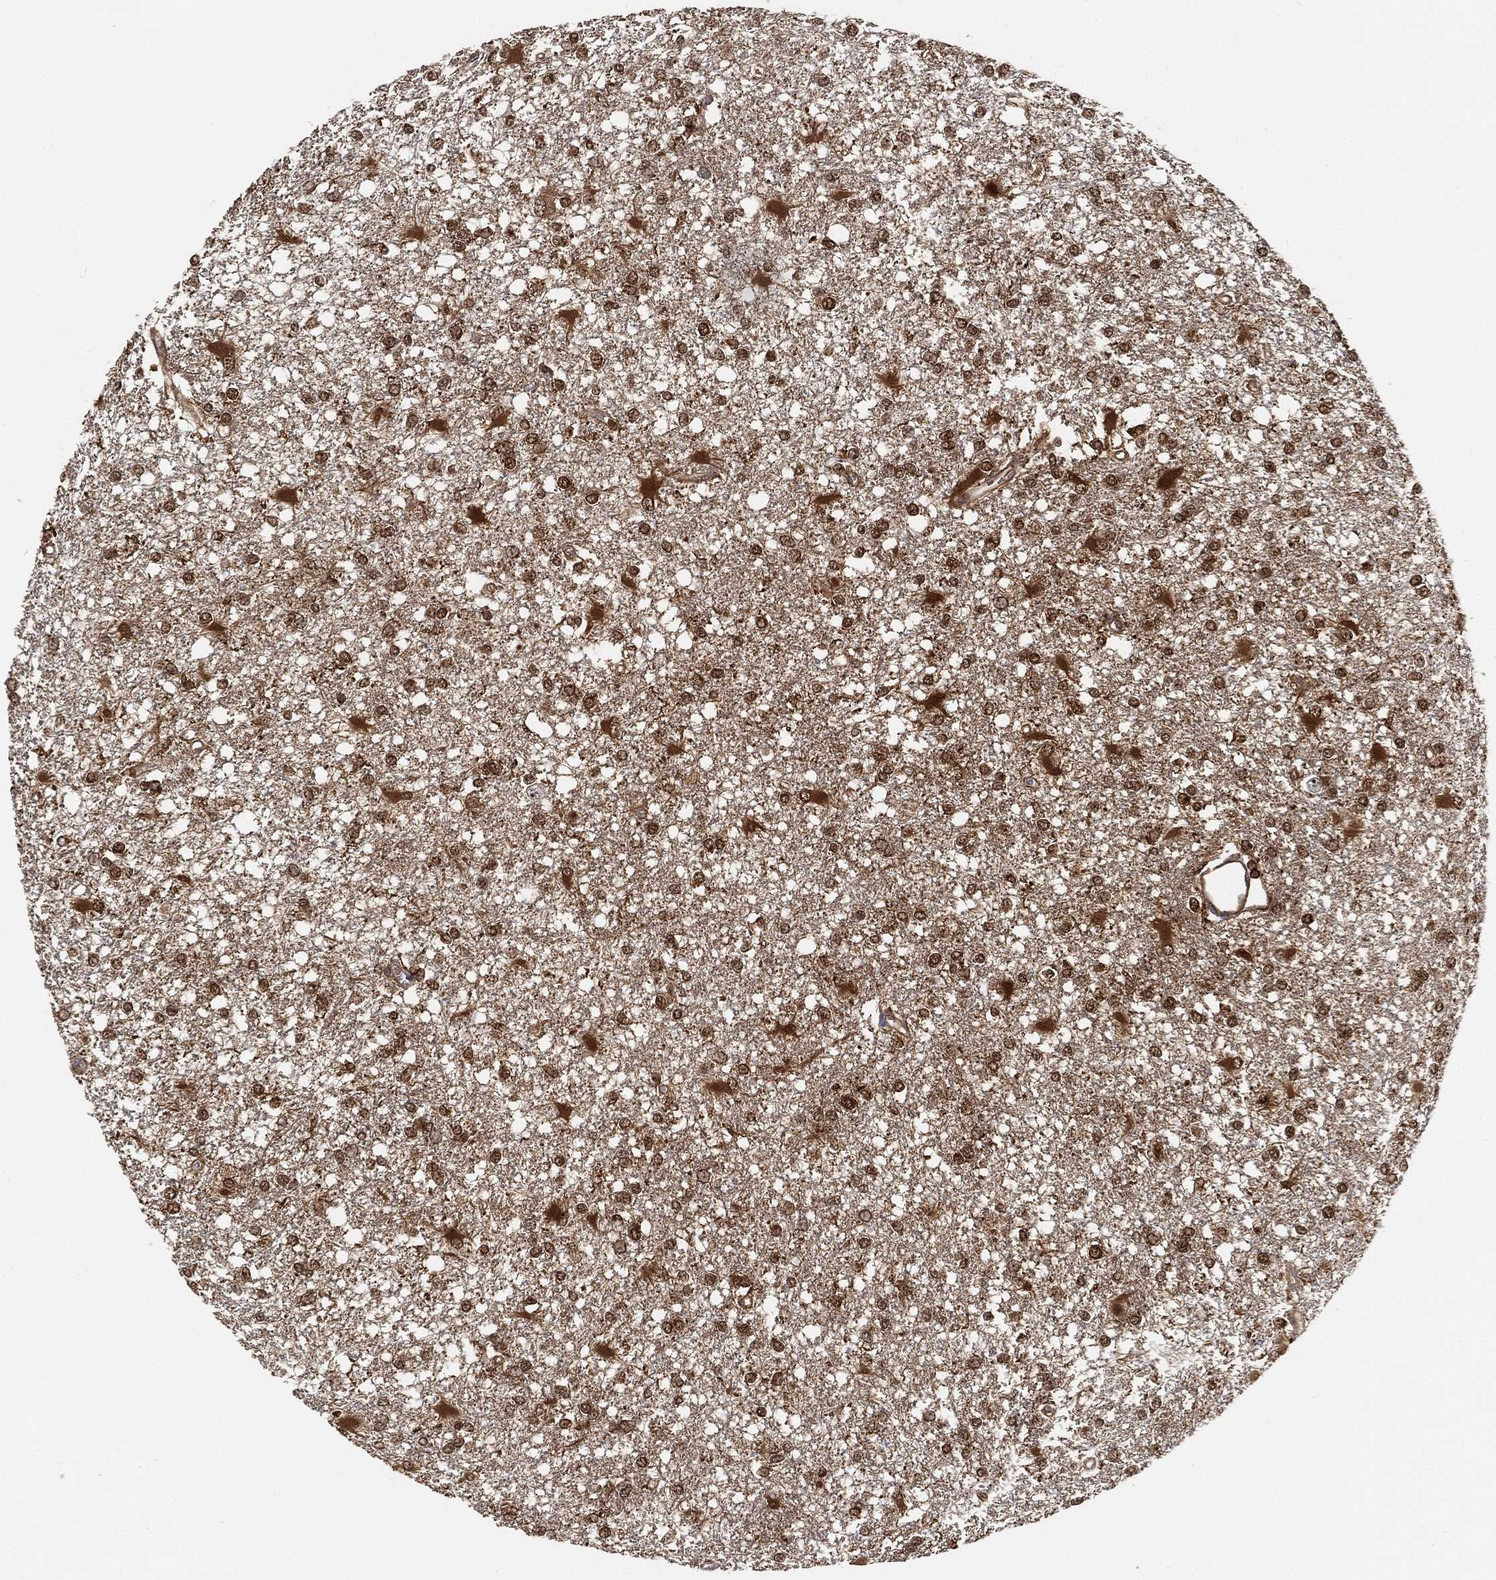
{"staining": {"intensity": "moderate", "quantity": "25%-75%", "location": "cytoplasmic/membranous,nuclear"}, "tissue": "glioma", "cell_type": "Tumor cells", "image_type": "cancer", "snomed": [{"axis": "morphology", "description": "Glioma, malignant, High grade"}, {"axis": "topography", "description": "Cerebral cortex"}], "caption": "DAB immunohistochemical staining of human glioma displays moderate cytoplasmic/membranous and nuclear protein expression in approximately 25%-75% of tumor cells.", "gene": "CRYL1", "patient": {"sex": "male", "age": 79}}